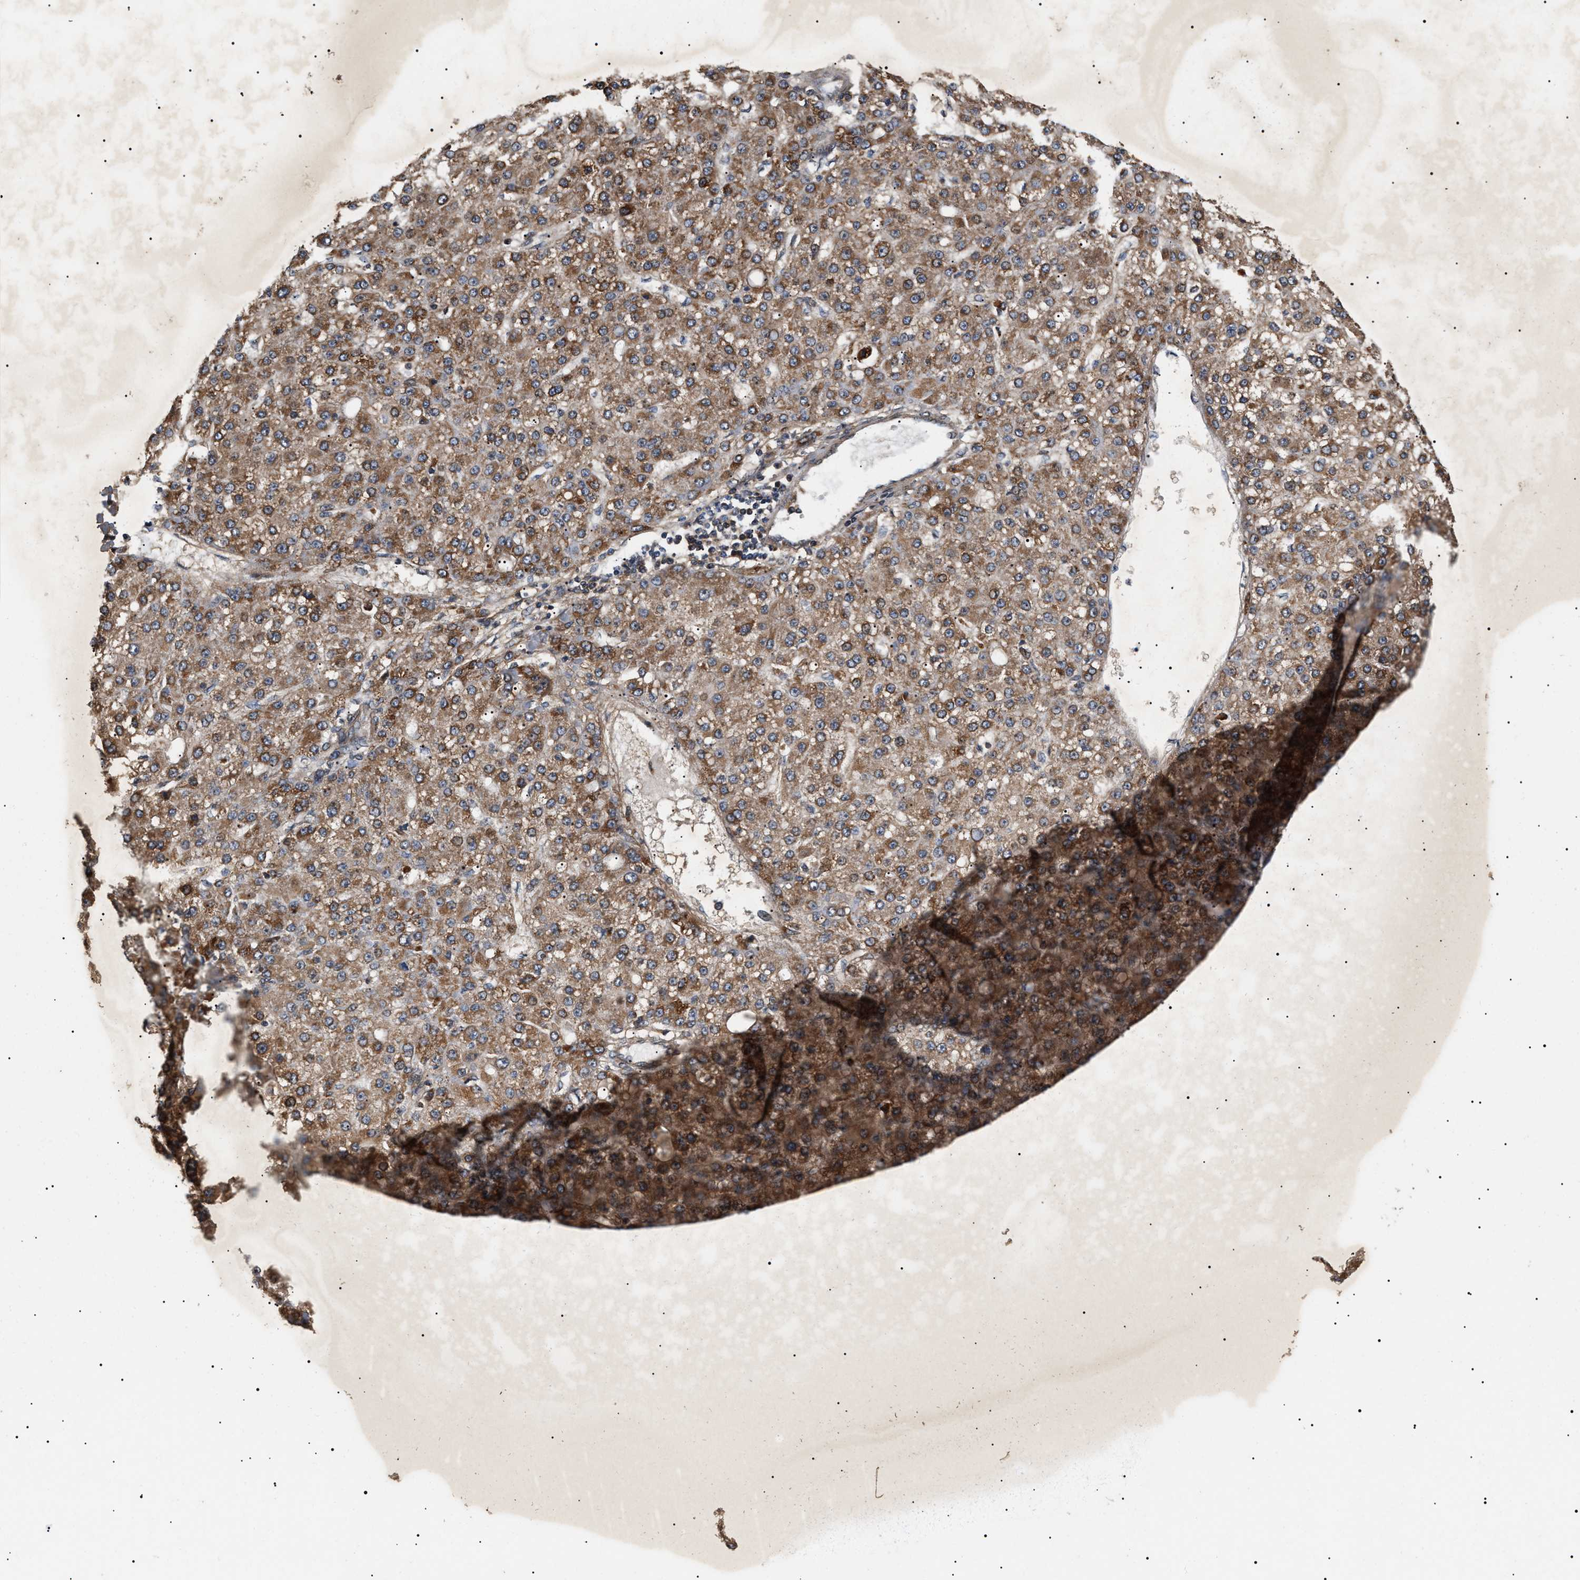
{"staining": {"intensity": "strong", "quantity": ">75%", "location": "cytoplasmic/membranous"}, "tissue": "liver cancer", "cell_type": "Tumor cells", "image_type": "cancer", "snomed": [{"axis": "morphology", "description": "Carcinoma, Hepatocellular, NOS"}, {"axis": "topography", "description": "Liver"}], "caption": "Strong cytoplasmic/membranous expression is identified in about >75% of tumor cells in liver cancer.", "gene": "ZBTB26", "patient": {"sex": "male", "age": 67}}